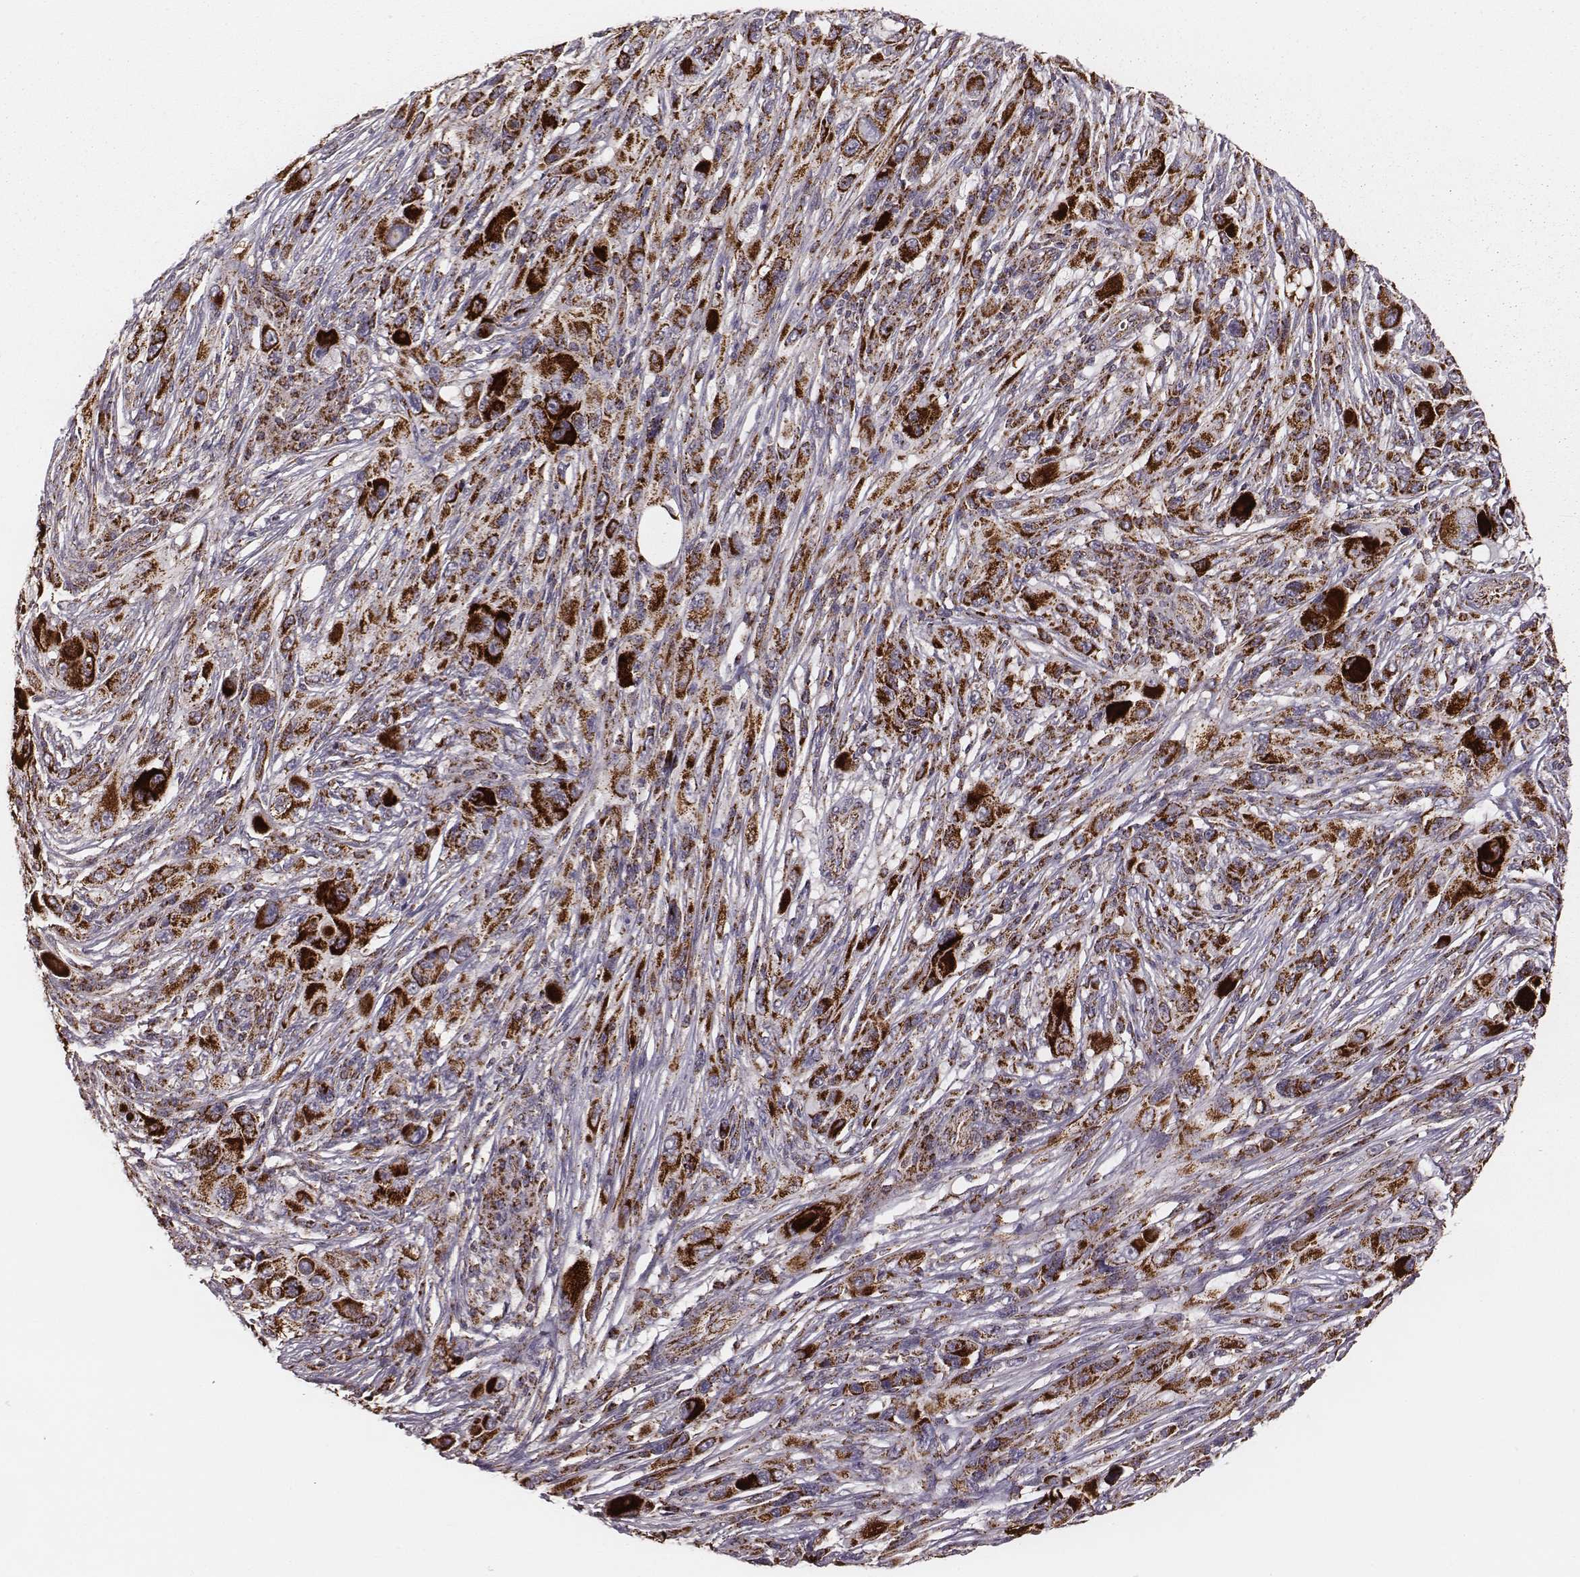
{"staining": {"intensity": "strong", "quantity": ">75%", "location": "cytoplasmic/membranous"}, "tissue": "melanoma", "cell_type": "Tumor cells", "image_type": "cancer", "snomed": [{"axis": "morphology", "description": "Malignant melanoma, NOS"}, {"axis": "topography", "description": "Skin"}], "caption": "Protein staining demonstrates strong cytoplasmic/membranous staining in approximately >75% of tumor cells in malignant melanoma.", "gene": "TUFM", "patient": {"sex": "male", "age": 53}}